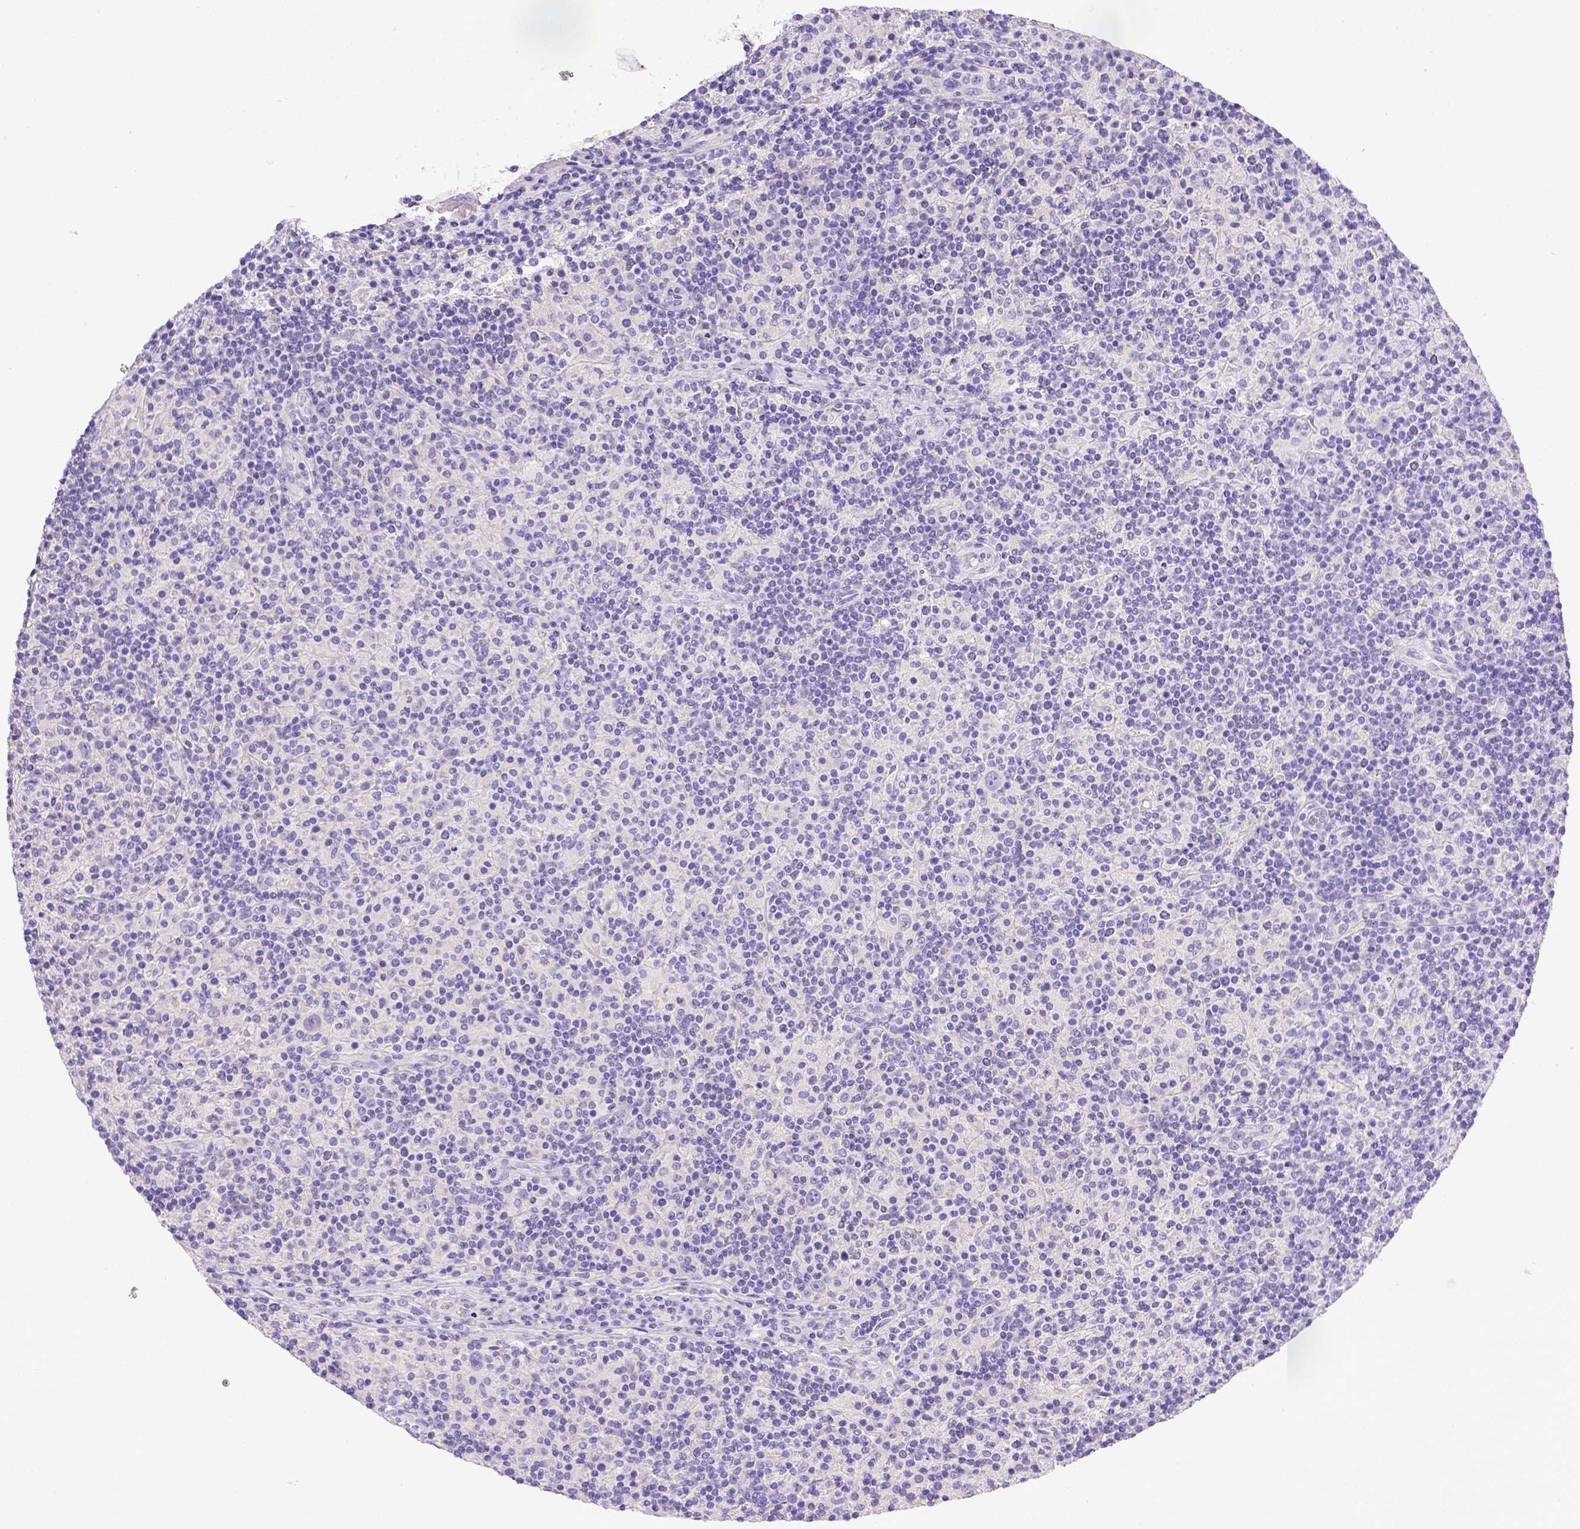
{"staining": {"intensity": "negative", "quantity": "none", "location": "none"}, "tissue": "lymphoma", "cell_type": "Tumor cells", "image_type": "cancer", "snomed": [{"axis": "morphology", "description": "Hodgkin's disease, NOS"}, {"axis": "topography", "description": "Lymph node"}], "caption": "The histopathology image displays no significant positivity in tumor cells of Hodgkin's disease. The staining is performed using DAB (3,3'-diaminobenzidine) brown chromogen with nuclei counter-stained in using hematoxylin.", "gene": "BTN1A1", "patient": {"sex": "male", "age": 70}}